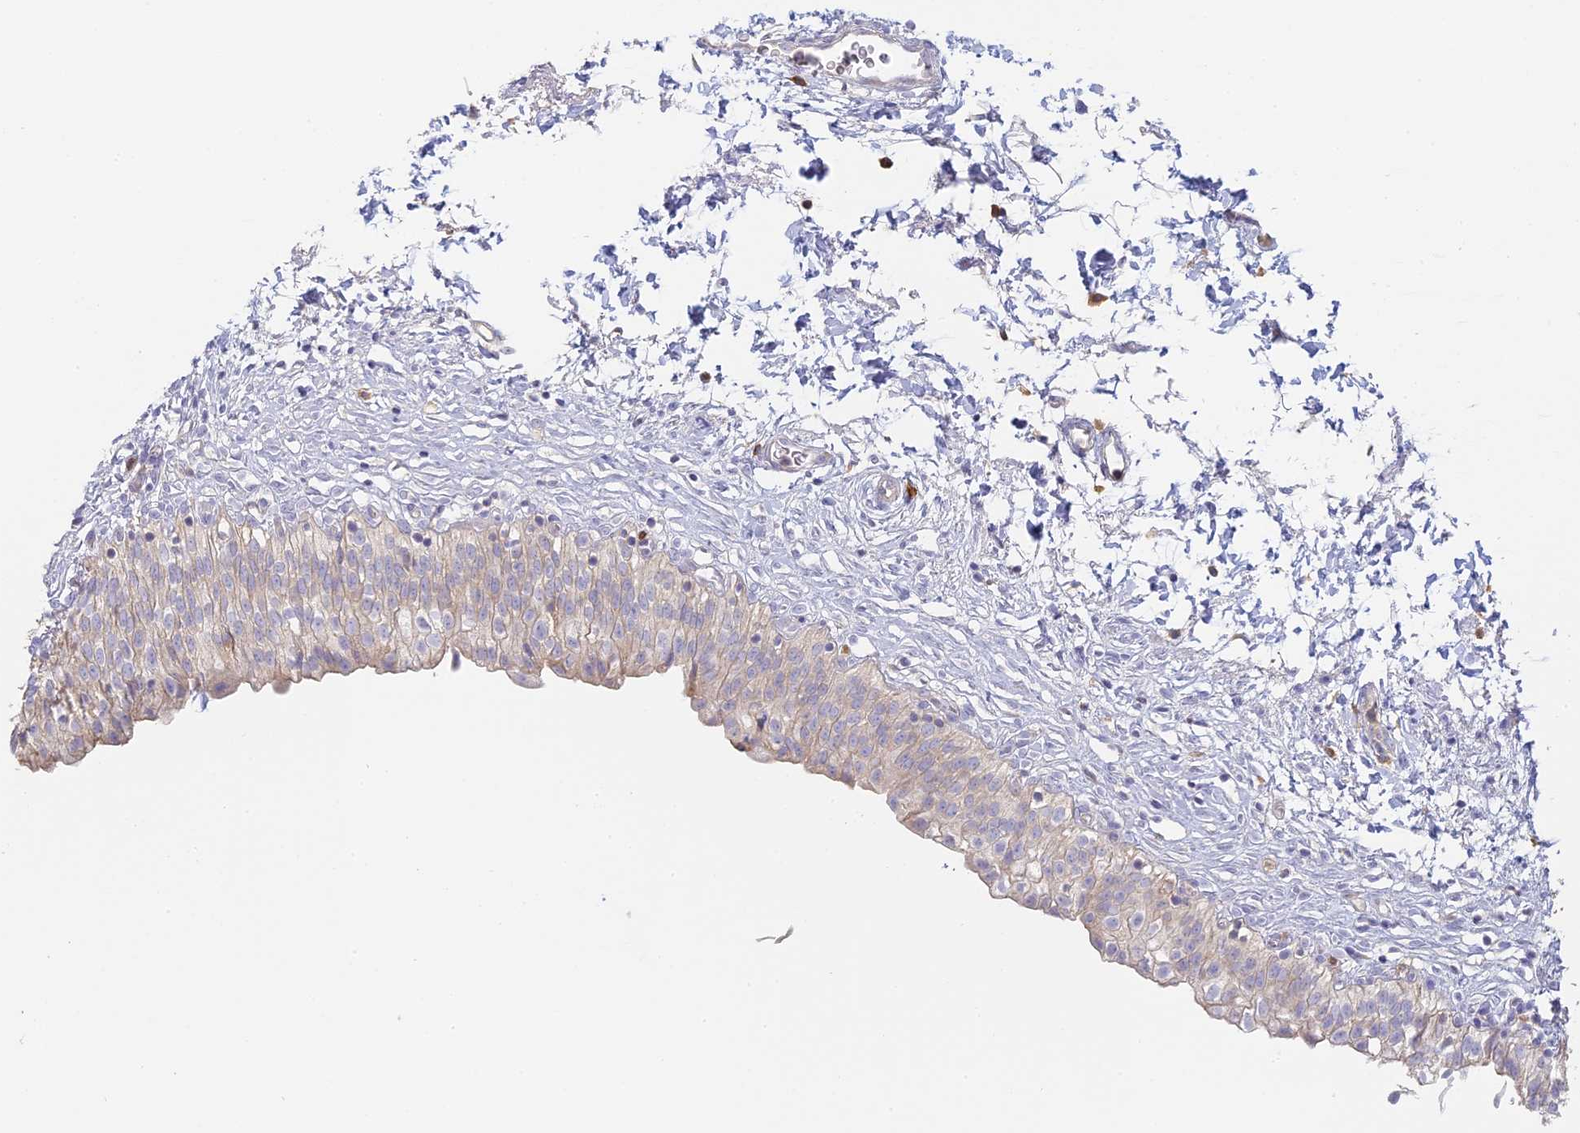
{"staining": {"intensity": "weak", "quantity": "<25%", "location": "cytoplasmic/membranous"}, "tissue": "urinary bladder", "cell_type": "Urothelial cells", "image_type": "normal", "snomed": [{"axis": "morphology", "description": "Normal tissue, NOS"}, {"axis": "topography", "description": "Urinary bladder"}], "caption": "DAB (3,3'-diaminobenzidine) immunohistochemical staining of benign human urinary bladder demonstrates no significant expression in urothelial cells. The staining is performed using DAB brown chromogen with nuclei counter-stained in using hematoxylin.", "gene": "SFT2D2", "patient": {"sex": "male", "age": 55}}